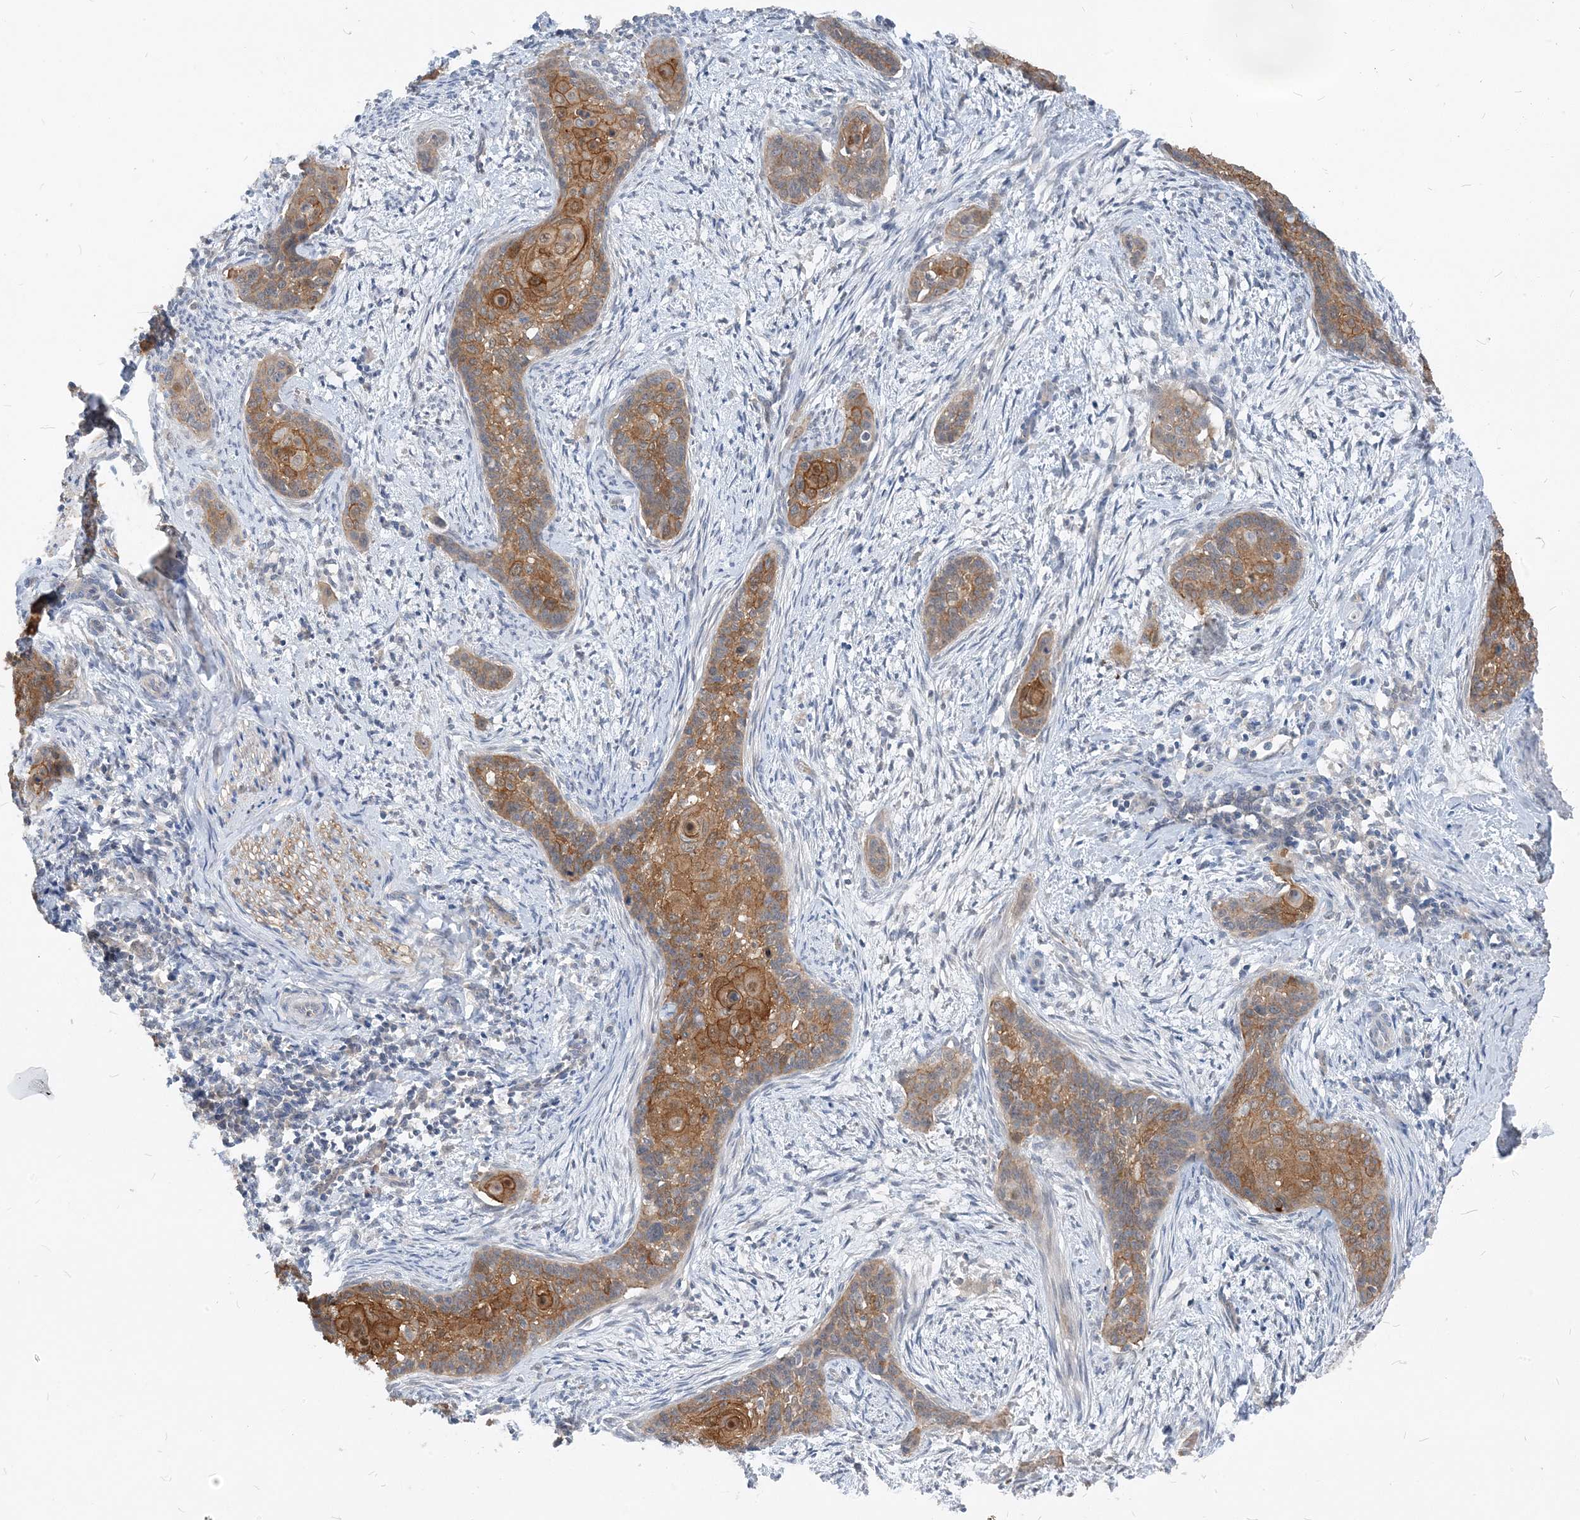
{"staining": {"intensity": "moderate", "quantity": ">75%", "location": "cytoplasmic/membranous"}, "tissue": "cervical cancer", "cell_type": "Tumor cells", "image_type": "cancer", "snomed": [{"axis": "morphology", "description": "Squamous cell carcinoma, NOS"}, {"axis": "topography", "description": "Cervix"}], "caption": "Cervical cancer (squamous cell carcinoma) was stained to show a protein in brown. There is medium levels of moderate cytoplasmic/membranous expression in approximately >75% of tumor cells.", "gene": "NCOA7", "patient": {"sex": "female", "age": 33}}